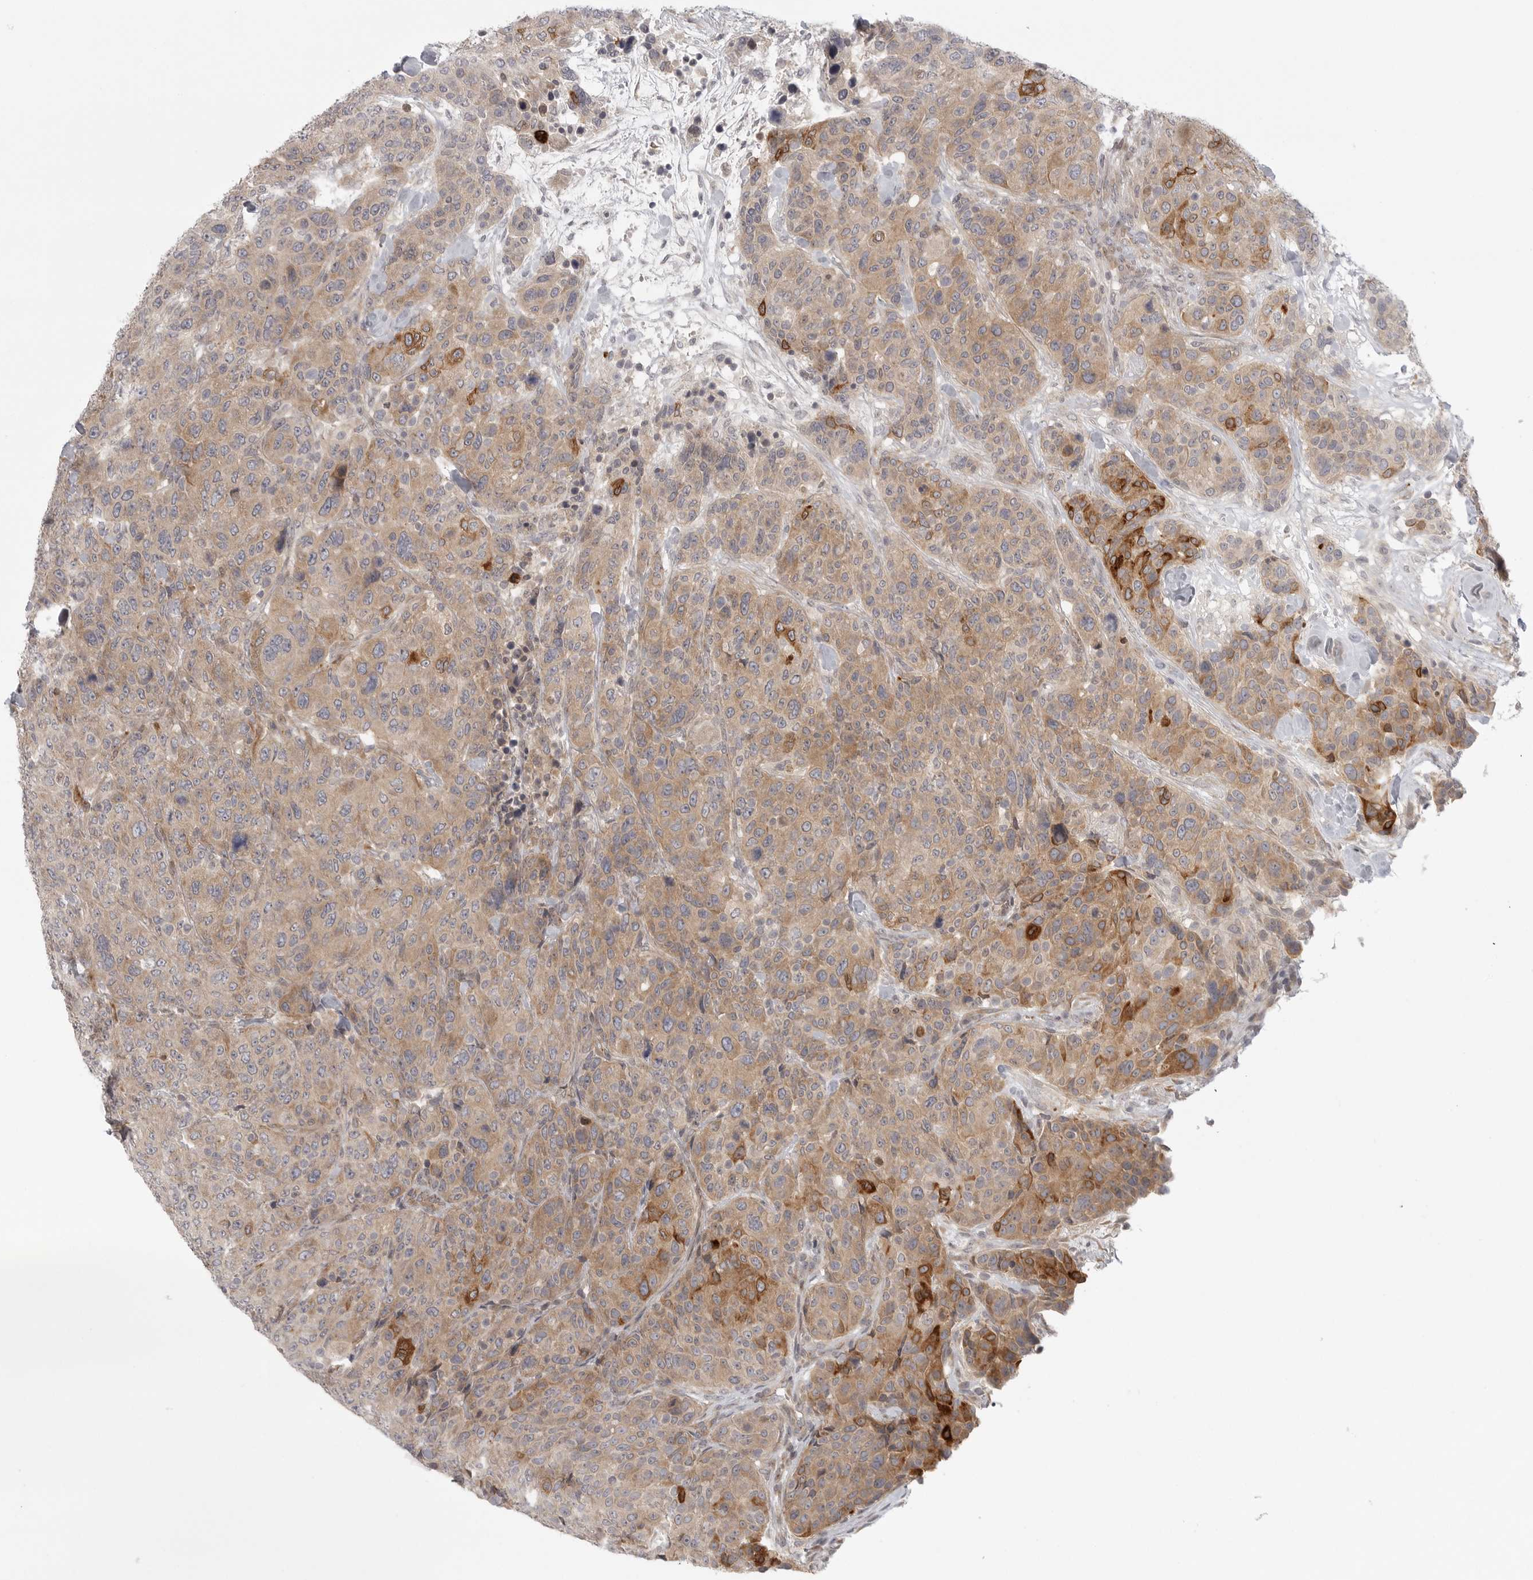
{"staining": {"intensity": "moderate", "quantity": ">75%", "location": "cytoplasmic/membranous"}, "tissue": "breast cancer", "cell_type": "Tumor cells", "image_type": "cancer", "snomed": [{"axis": "morphology", "description": "Duct carcinoma"}, {"axis": "topography", "description": "Breast"}], "caption": "Moderate cytoplasmic/membranous protein expression is identified in approximately >75% of tumor cells in breast cancer.", "gene": "CCPG1", "patient": {"sex": "female", "age": 37}}